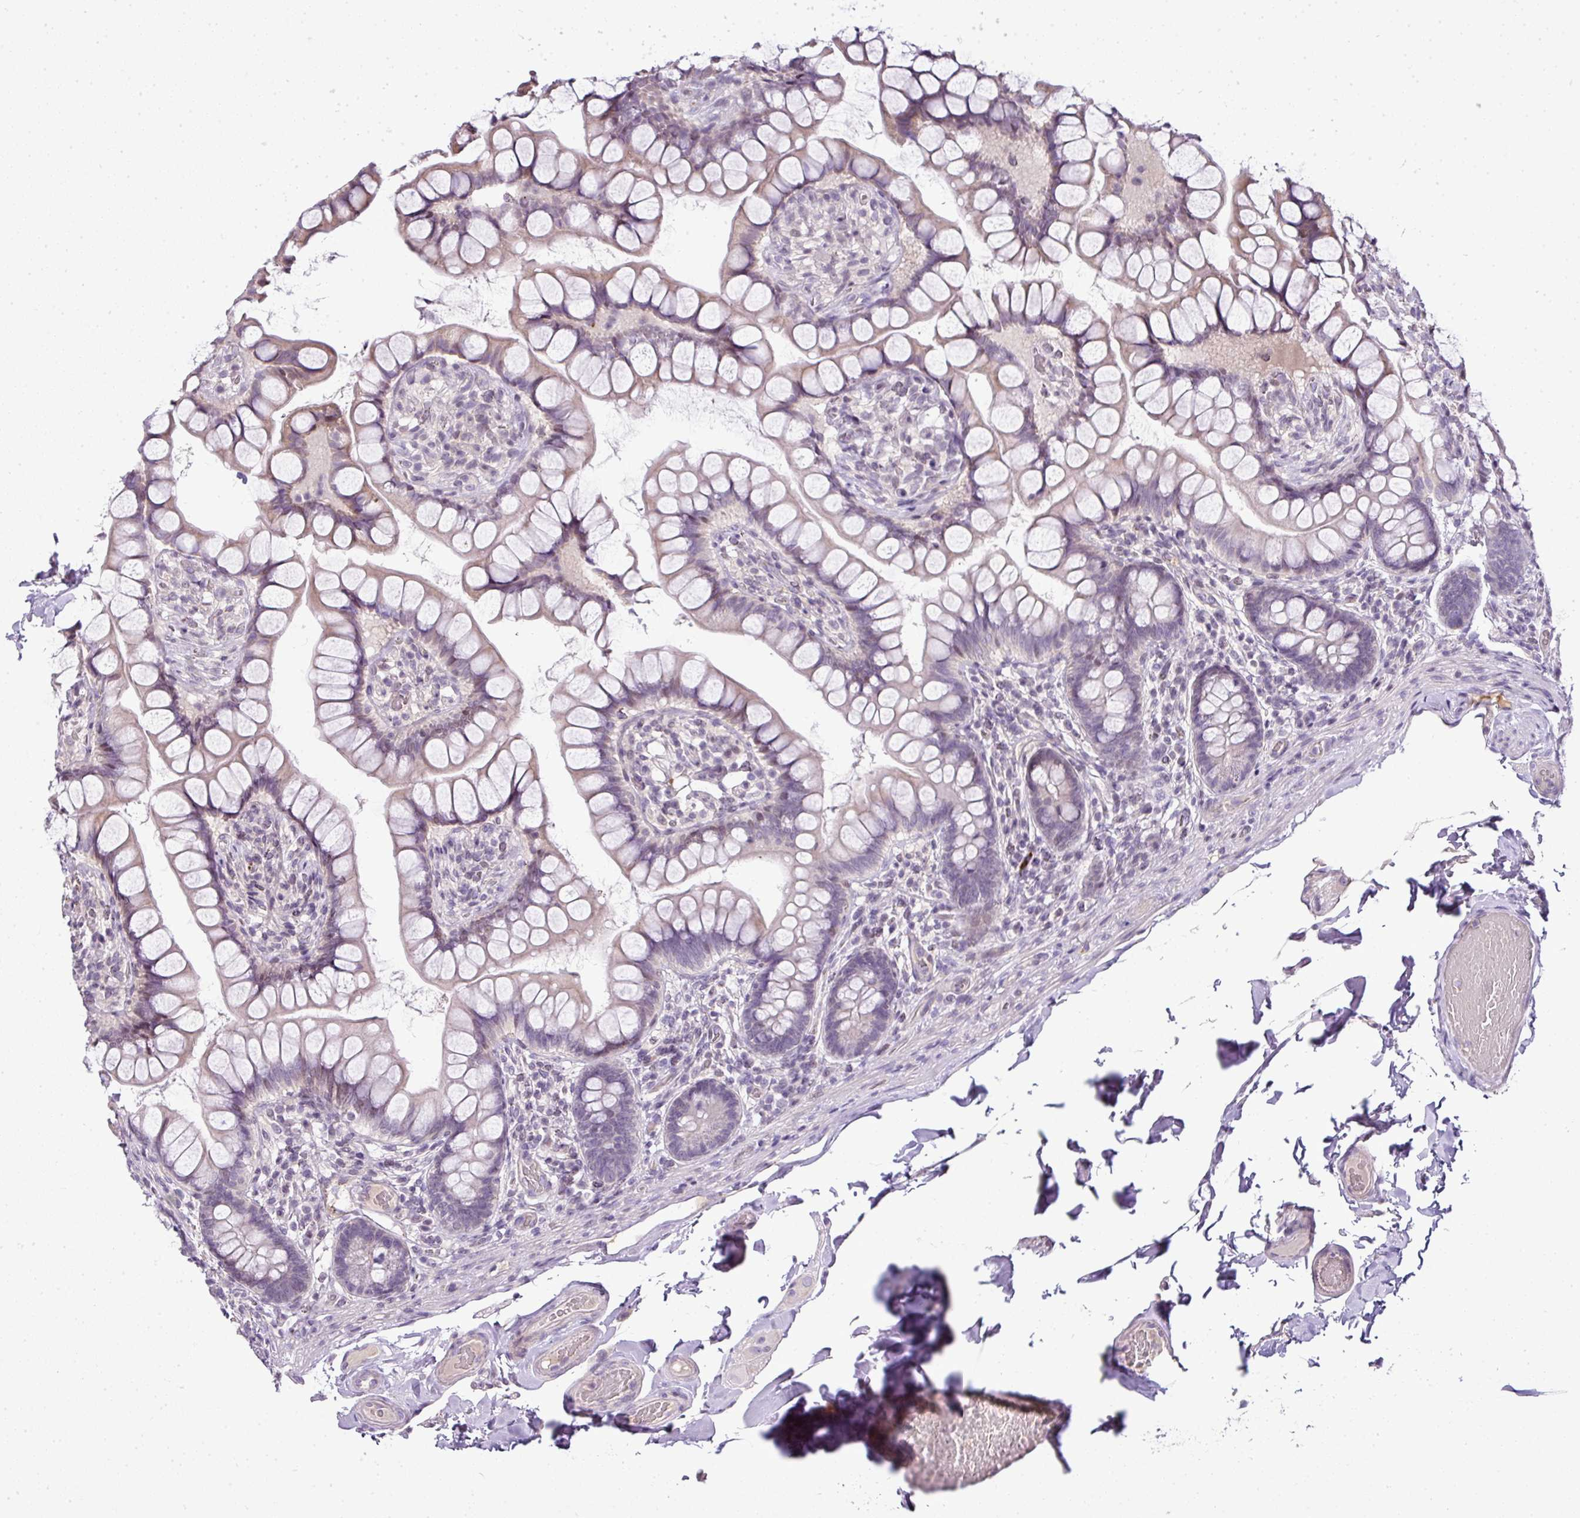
{"staining": {"intensity": "negative", "quantity": "none", "location": "none"}, "tissue": "small intestine", "cell_type": "Glandular cells", "image_type": "normal", "snomed": [{"axis": "morphology", "description": "Normal tissue, NOS"}, {"axis": "topography", "description": "Small intestine"}], "caption": "DAB (3,3'-diaminobenzidine) immunohistochemical staining of normal small intestine shows no significant expression in glandular cells.", "gene": "TEX30", "patient": {"sex": "male", "age": 70}}